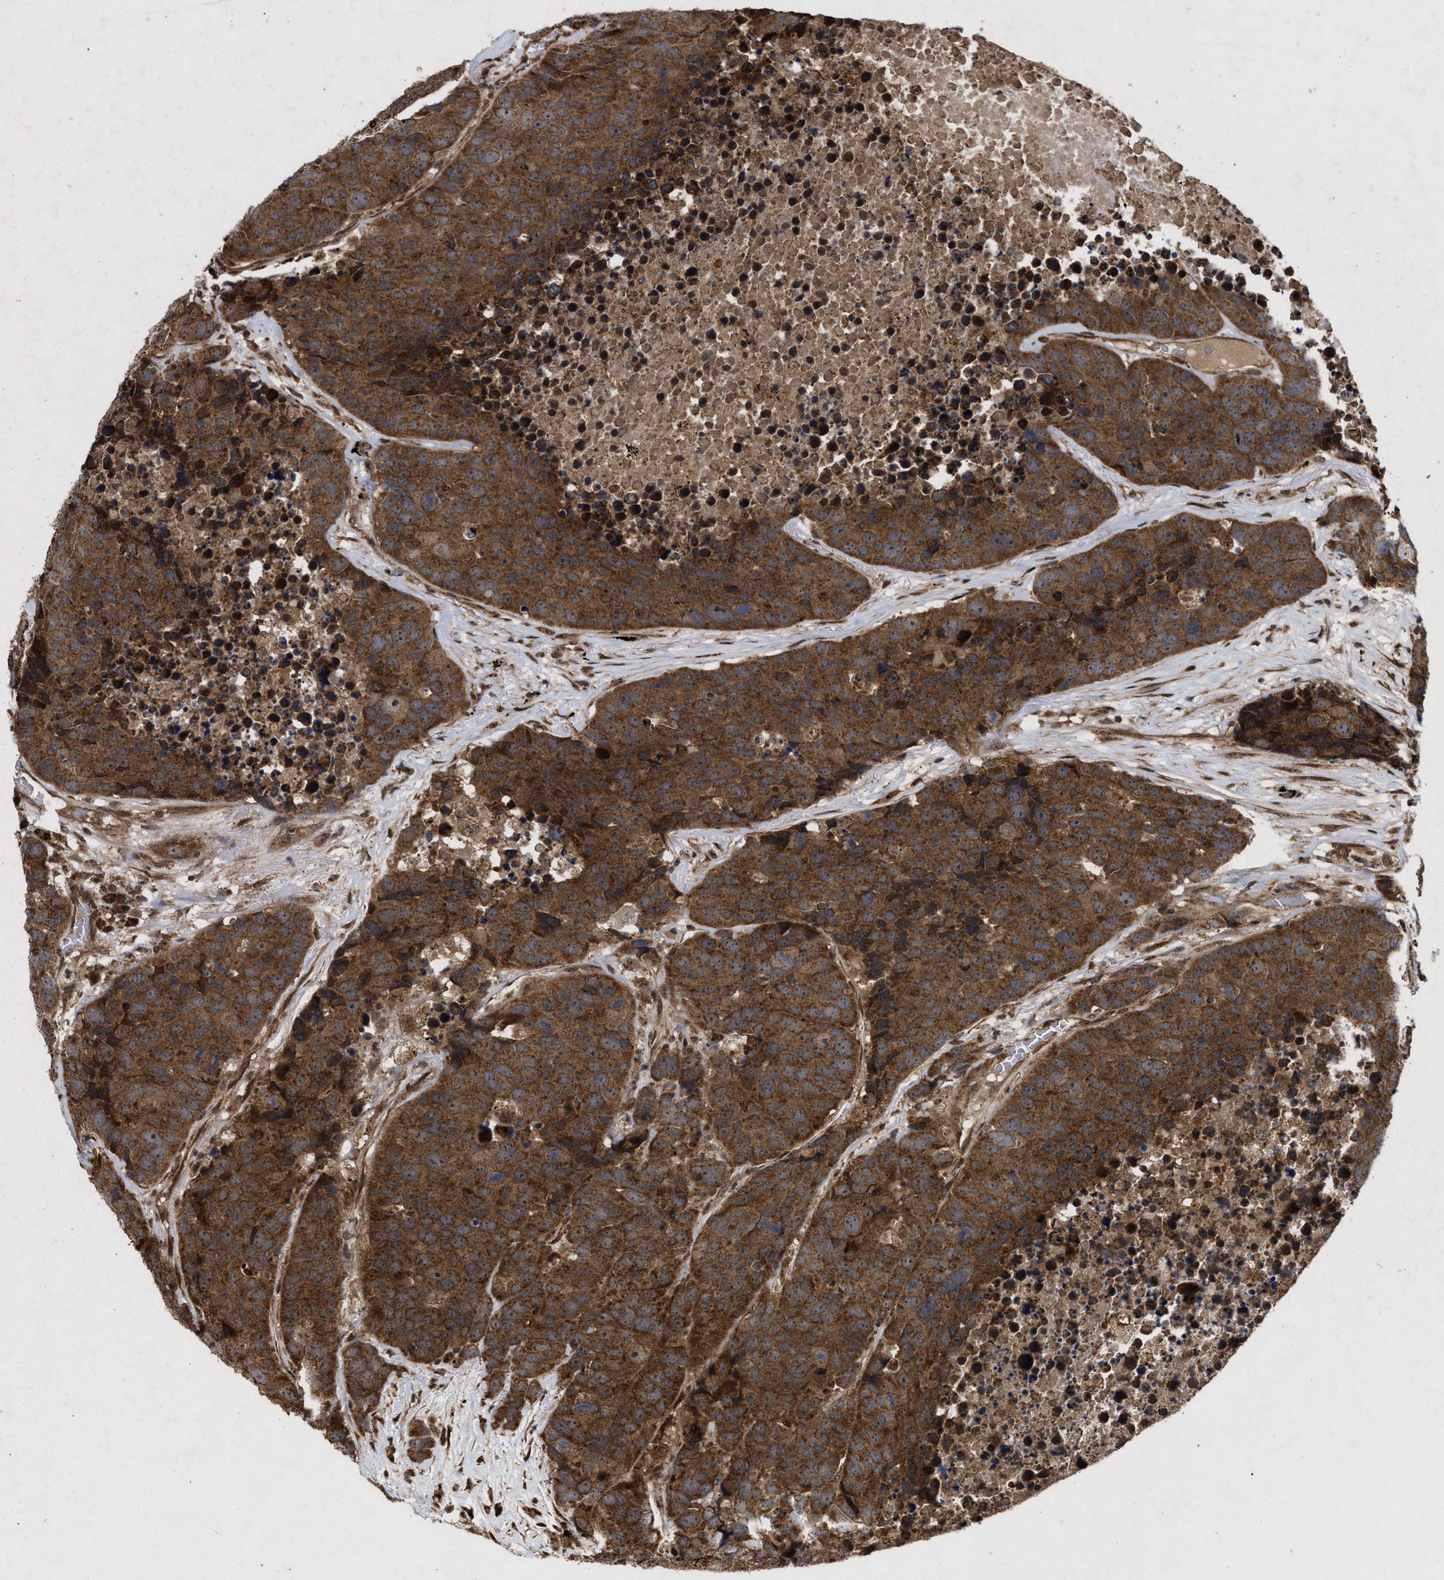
{"staining": {"intensity": "strong", "quantity": ">75%", "location": "cytoplasmic/membranous"}, "tissue": "carcinoid", "cell_type": "Tumor cells", "image_type": "cancer", "snomed": [{"axis": "morphology", "description": "Carcinoid, malignant, NOS"}, {"axis": "topography", "description": "Lung"}], "caption": "Immunohistochemistry of human carcinoid shows high levels of strong cytoplasmic/membranous expression in approximately >75% of tumor cells.", "gene": "CFLAR", "patient": {"sex": "male", "age": 60}}